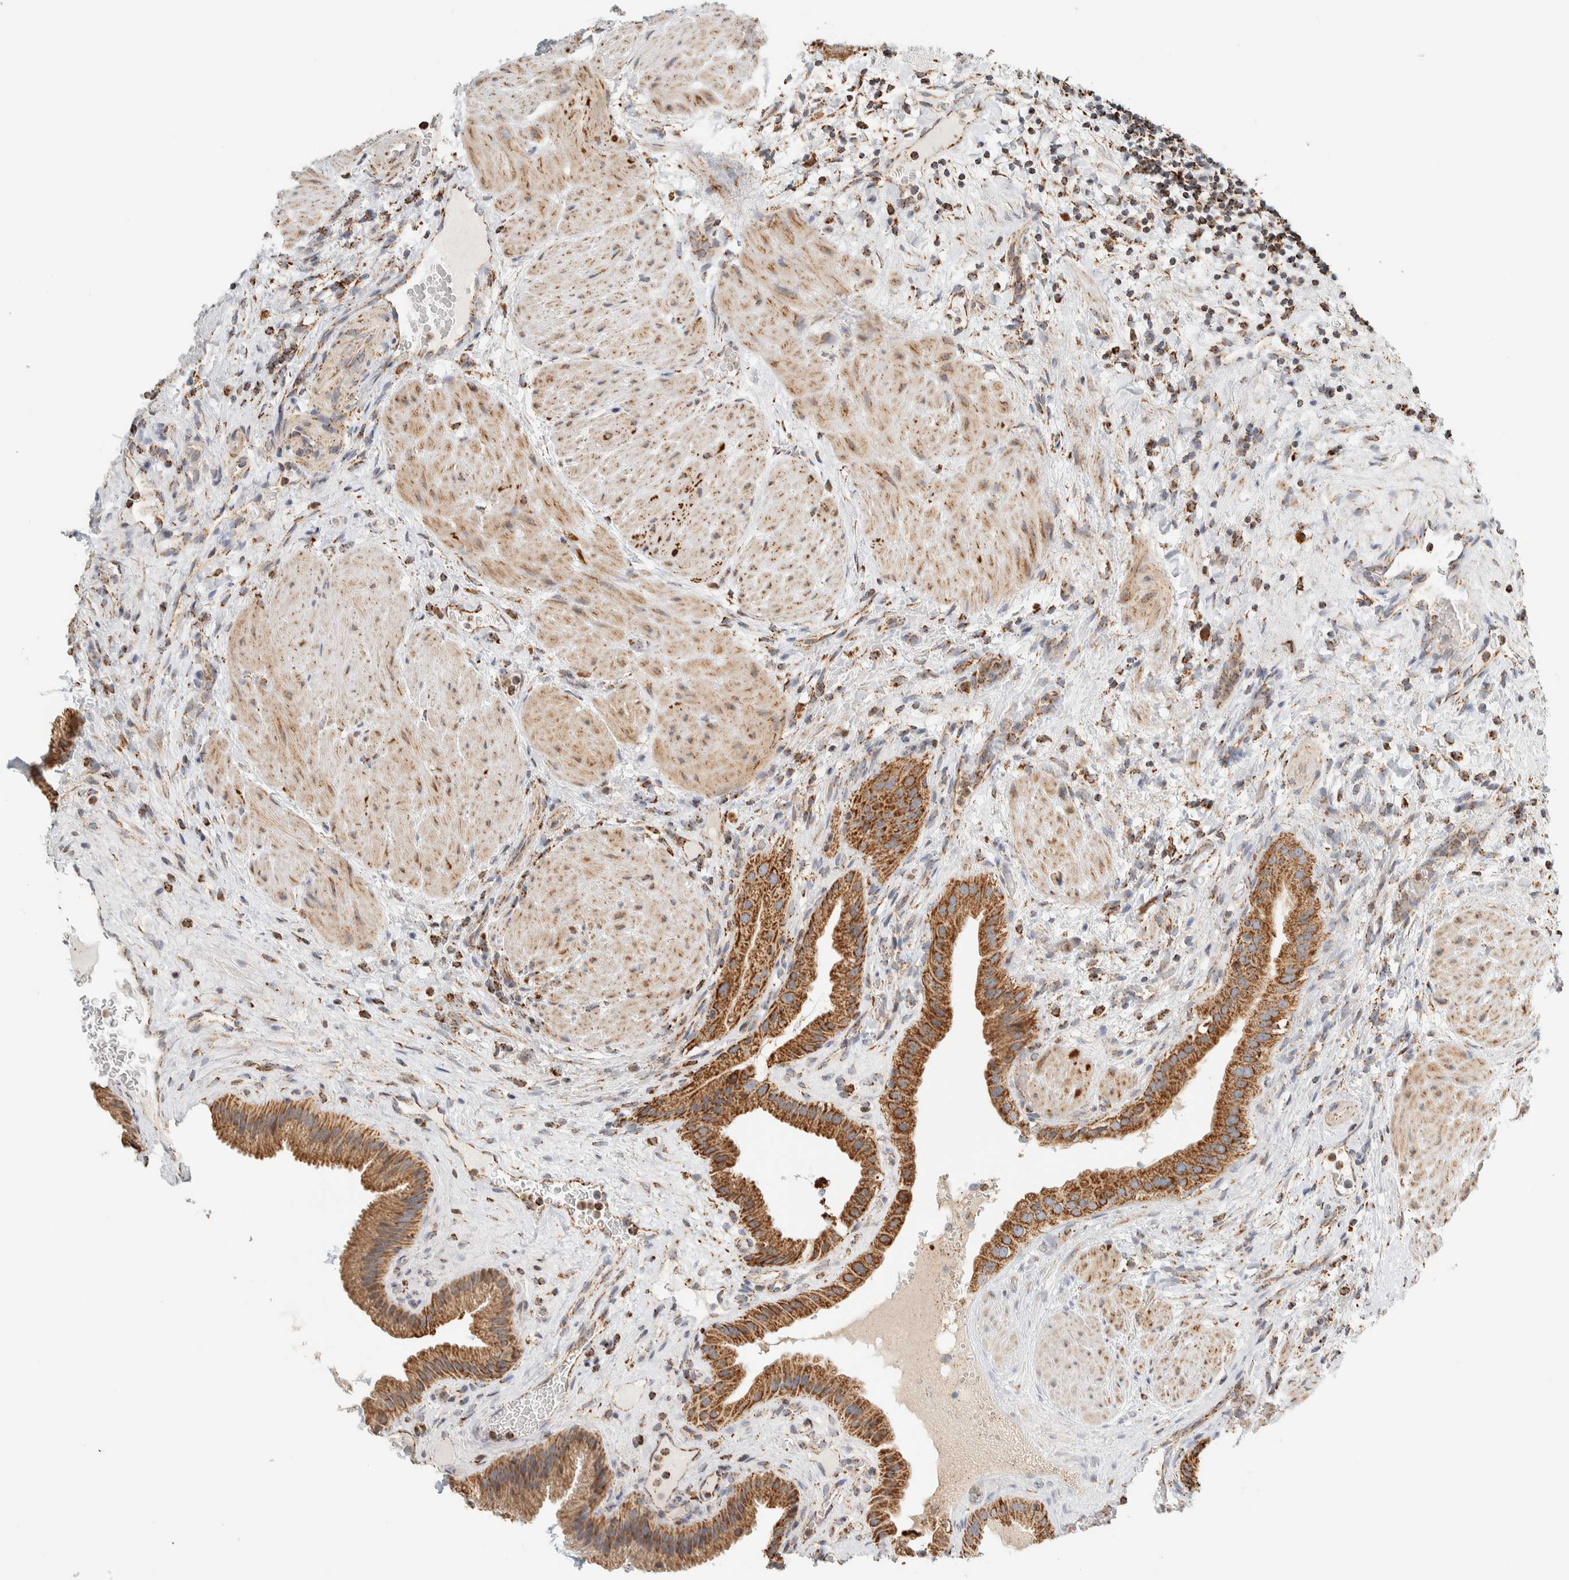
{"staining": {"intensity": "strong", "quantity": ">75%", "location": "cytoplasmic/membranous"}, "tissue": "gallbladder", "cell_type": "Glandular cells", "image_type": "normal", "snomed": [{"axis": "morphology", "description": "Normal tissue, NOS"}, {"axis": "topography", "description": "Gallbladder"}], "caption": "An immunohistochemistry micrograph of normal tissue is shown. Protein staining in brown labels strong cytoplasmic/membranous positivity in gallbladder within glandular cells. (brown staining indicates protein expression, while blue staining denotes nuclei).", "gene": "ZNF454", "patient": {"sex": "male", "age": 49}}